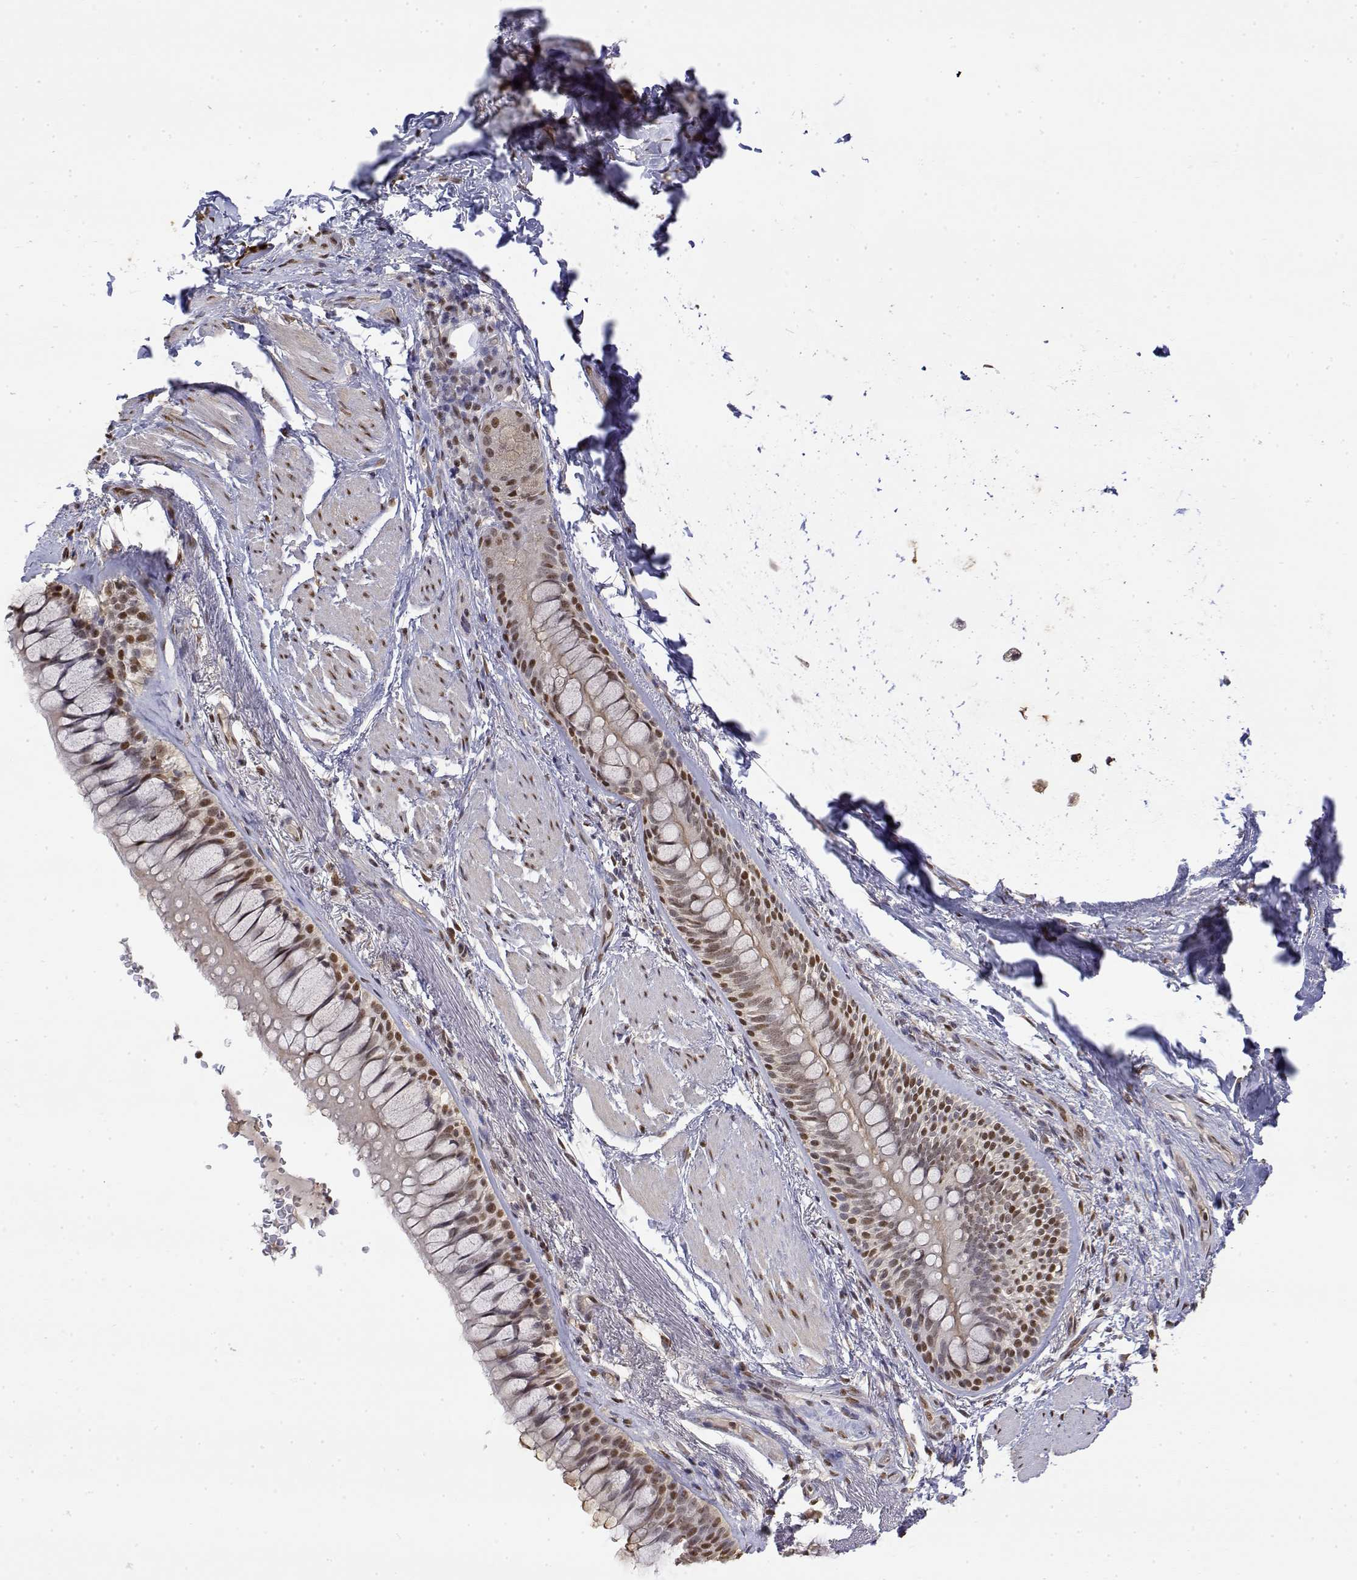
{"staining": {"intensity": "moderate", "quantity": ">75%", "location": "nuclear"}, "tissue": "soft tissue", "cell_type": "Chondrocytes", "image_type": "normal", "snomed": [{"axis": "morphology", "description": "Normal tissue, NOS"}, {"axis": "topography", "description": "Cartilage tissue"}, {"axis": "topography", "description": "Bronchus"}], "caption": "About >75% of chondrocytes in benign human soft tissue display moderate nuclear protein staining as visualized by brown immunohistochemical staining.", "gene": "TPI1", "patient": {"sex": "male", "age": 64}}